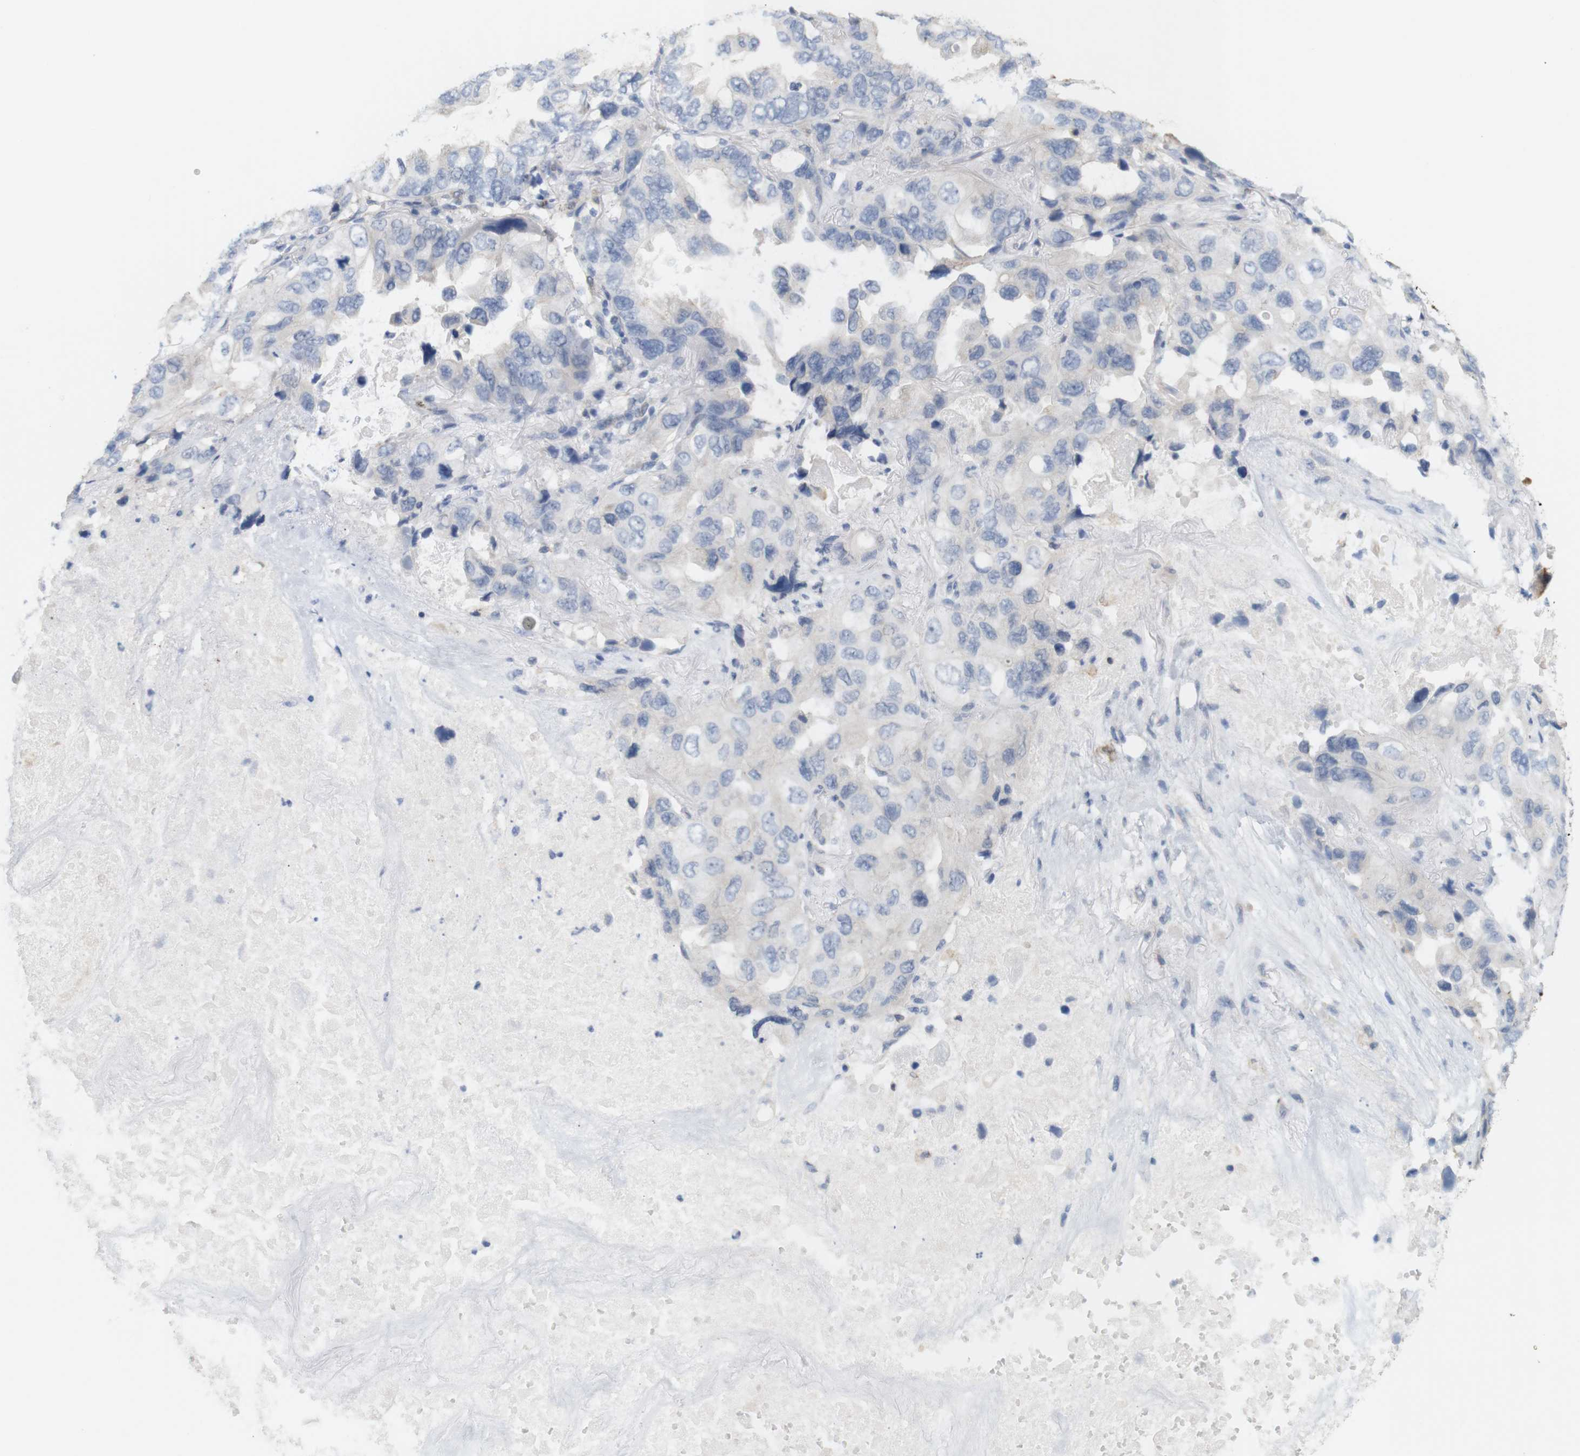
{"staining": {"intensity": "negative", "quantity": "none", "location": "none"}, "tissue": "lung cancer", "cell_type": "Tumor cells", "image_type": "cancer", "snomed": [{"axis": "morphology", "description": "Squamous cell carcinoma, NOS"}, {"axis": "topography", "description": "Lung"}], "caption": "Immunohistochemical staining of human lung squamous cell carcinoma reveals no significant staining in tumor cells.", "gene": "ITPR1", "patient": {"sex": "female", "age": 73}}